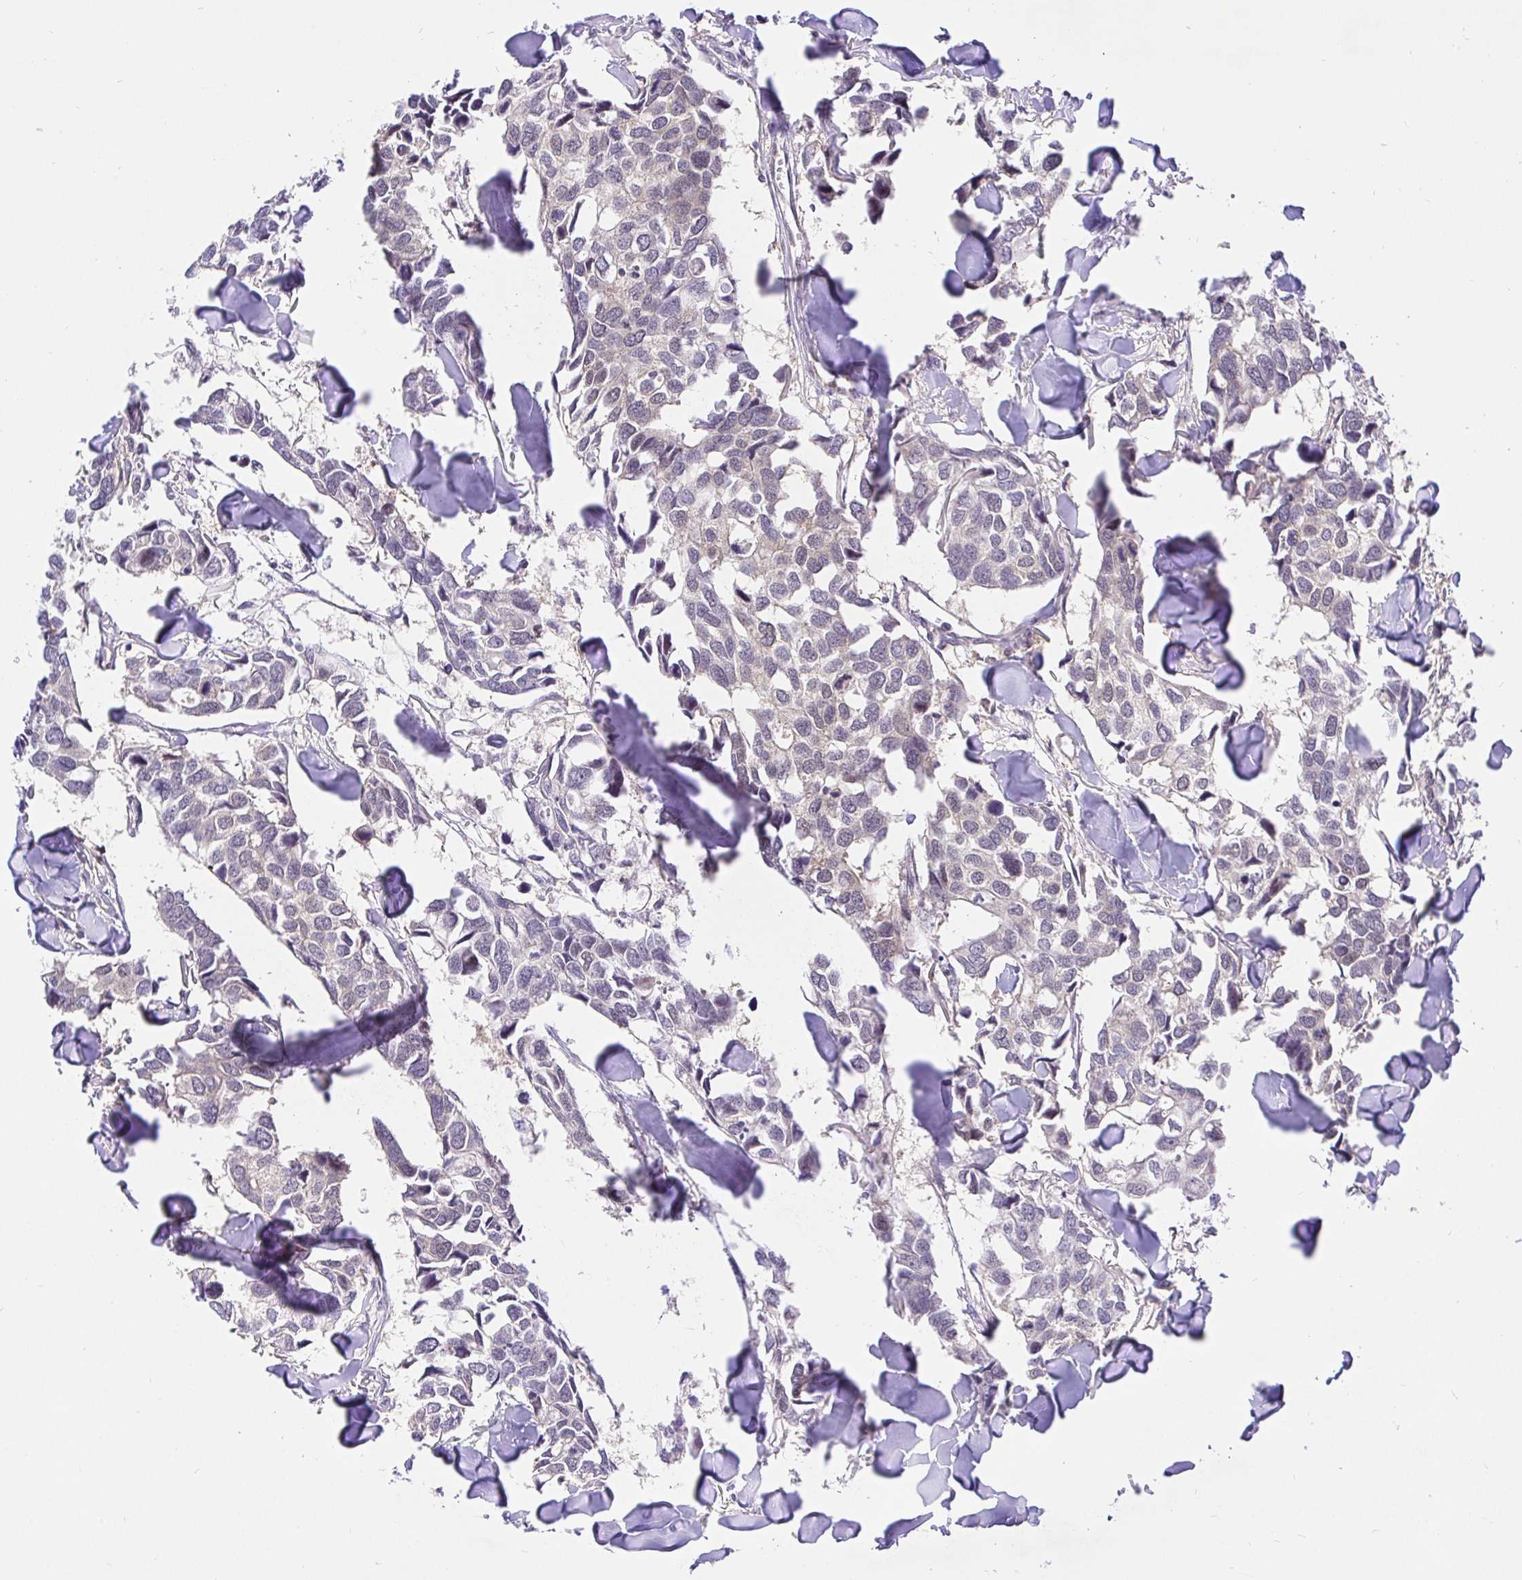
{"staining": {"intensity": "negative", "quantity": "none", "location": "none"}, "tissue": "breast cancer", "cell_type": "Tumor cells", "image_type": "cancer", "snomed": [{"axis": "morphology", "description": "Duct carcinoma"}, {"axis": "topography", "description": "Breast"}], "caption": "Immunohistochemical staining of breast infiltrating ductal carcinoma exhibits no significant expression in tumor cells.", "gene": "UBE2M", "patient": {"sex": "female", "age": 83}}